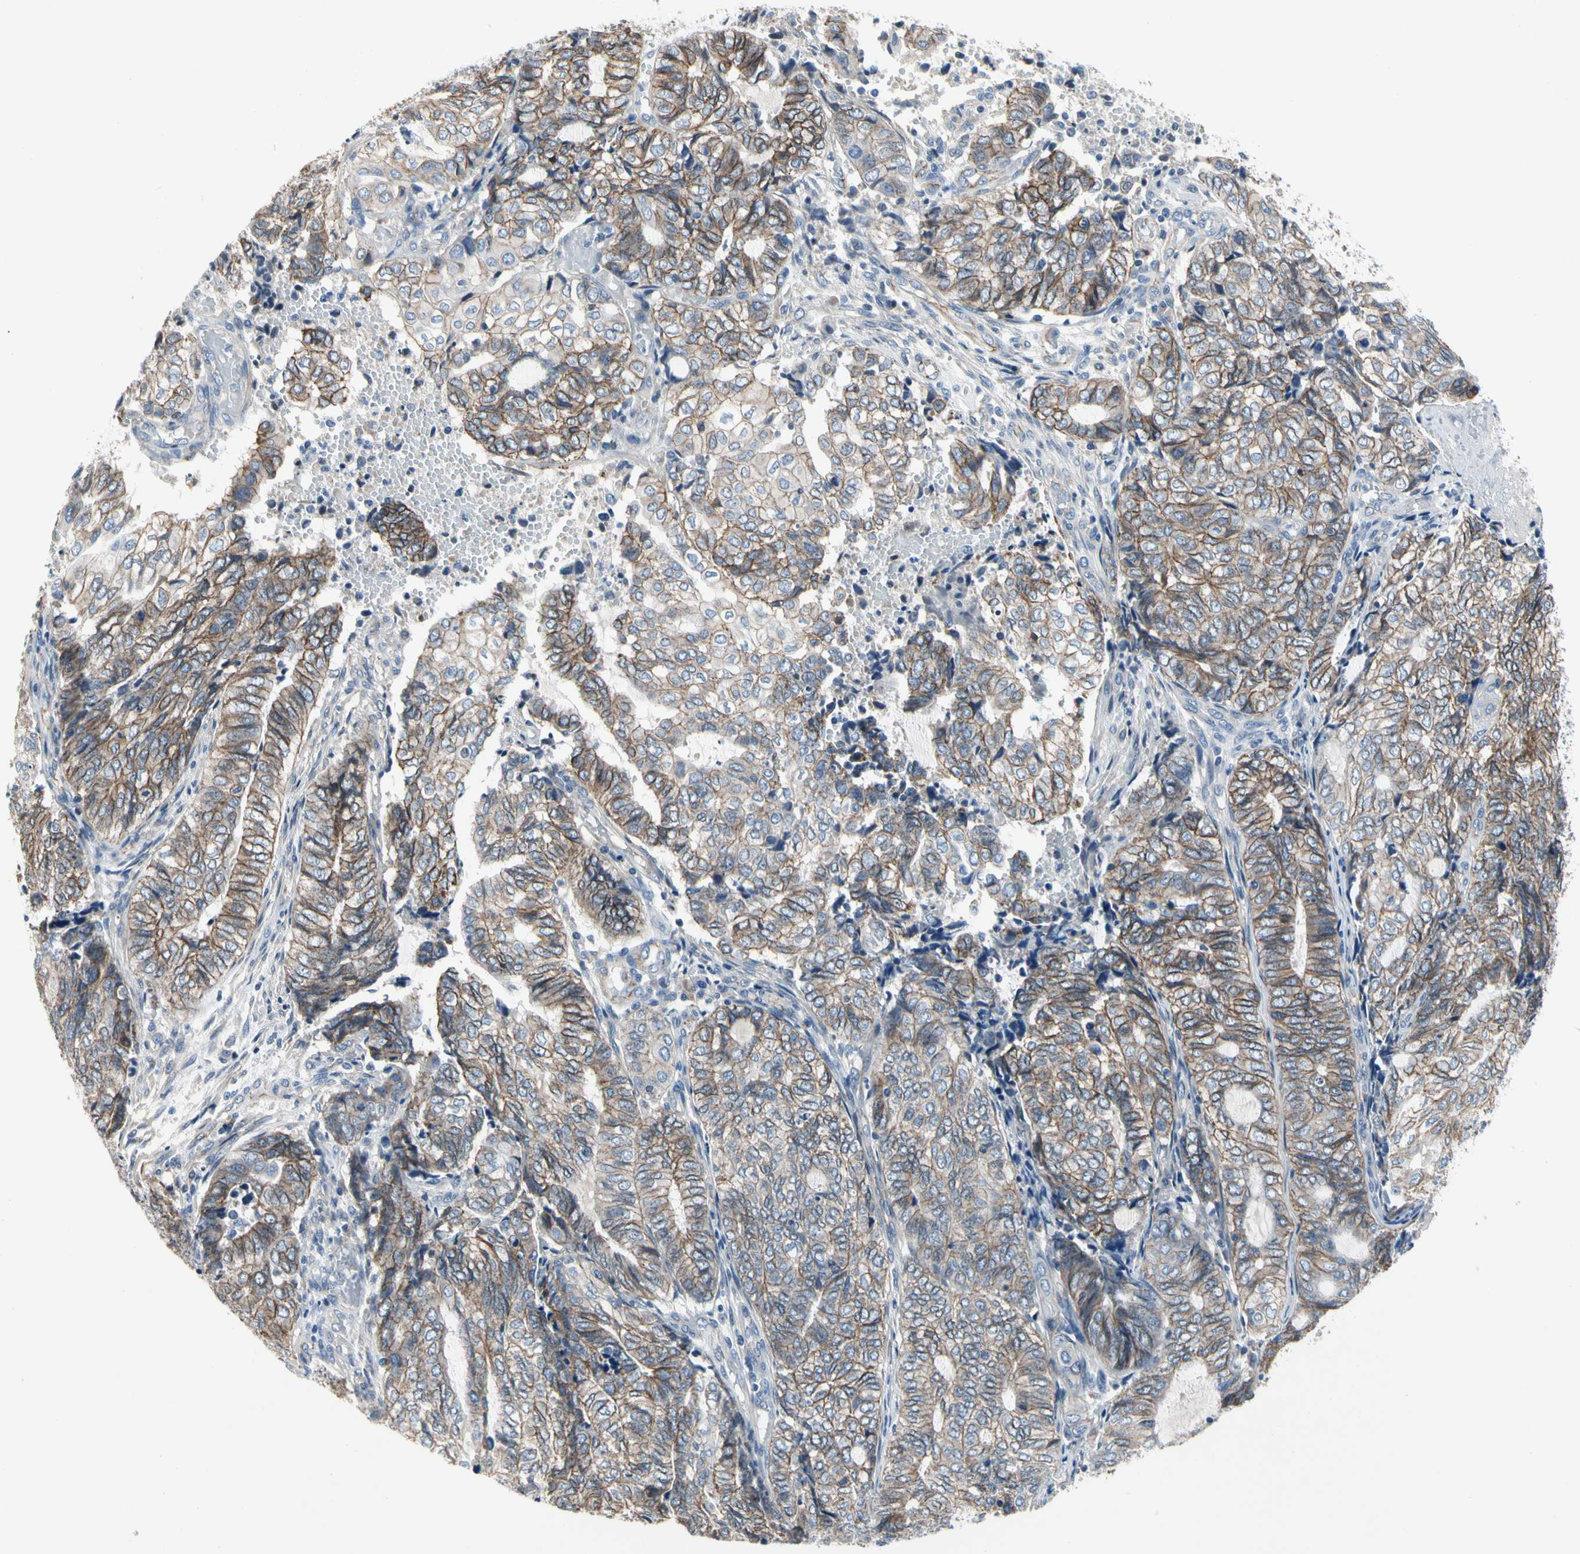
{"staining": {"intensity": "moderate", "quantity": "25%-75%", "location": "cytoplasmic/membranous"}, "tissue": "endometrial cancer", "cell_type": "Tumor cells", "image_type": "cancer", "snomed": [{"axis": "morphology", "description": "Adenocarcinoma, NOS"}, {"axis": "topography", "description": "Uterus"}, {"axis": "topography", "description": "Endometrium"}], "caption": "Endometrial cancer stained with DAB IHC shows medium levels of moderate cytoplasmic/membranous expression in approximately 25%-75% of tumor cells.", "gene": "LGR6", "patient": {"sex": "female", "age": 70}}